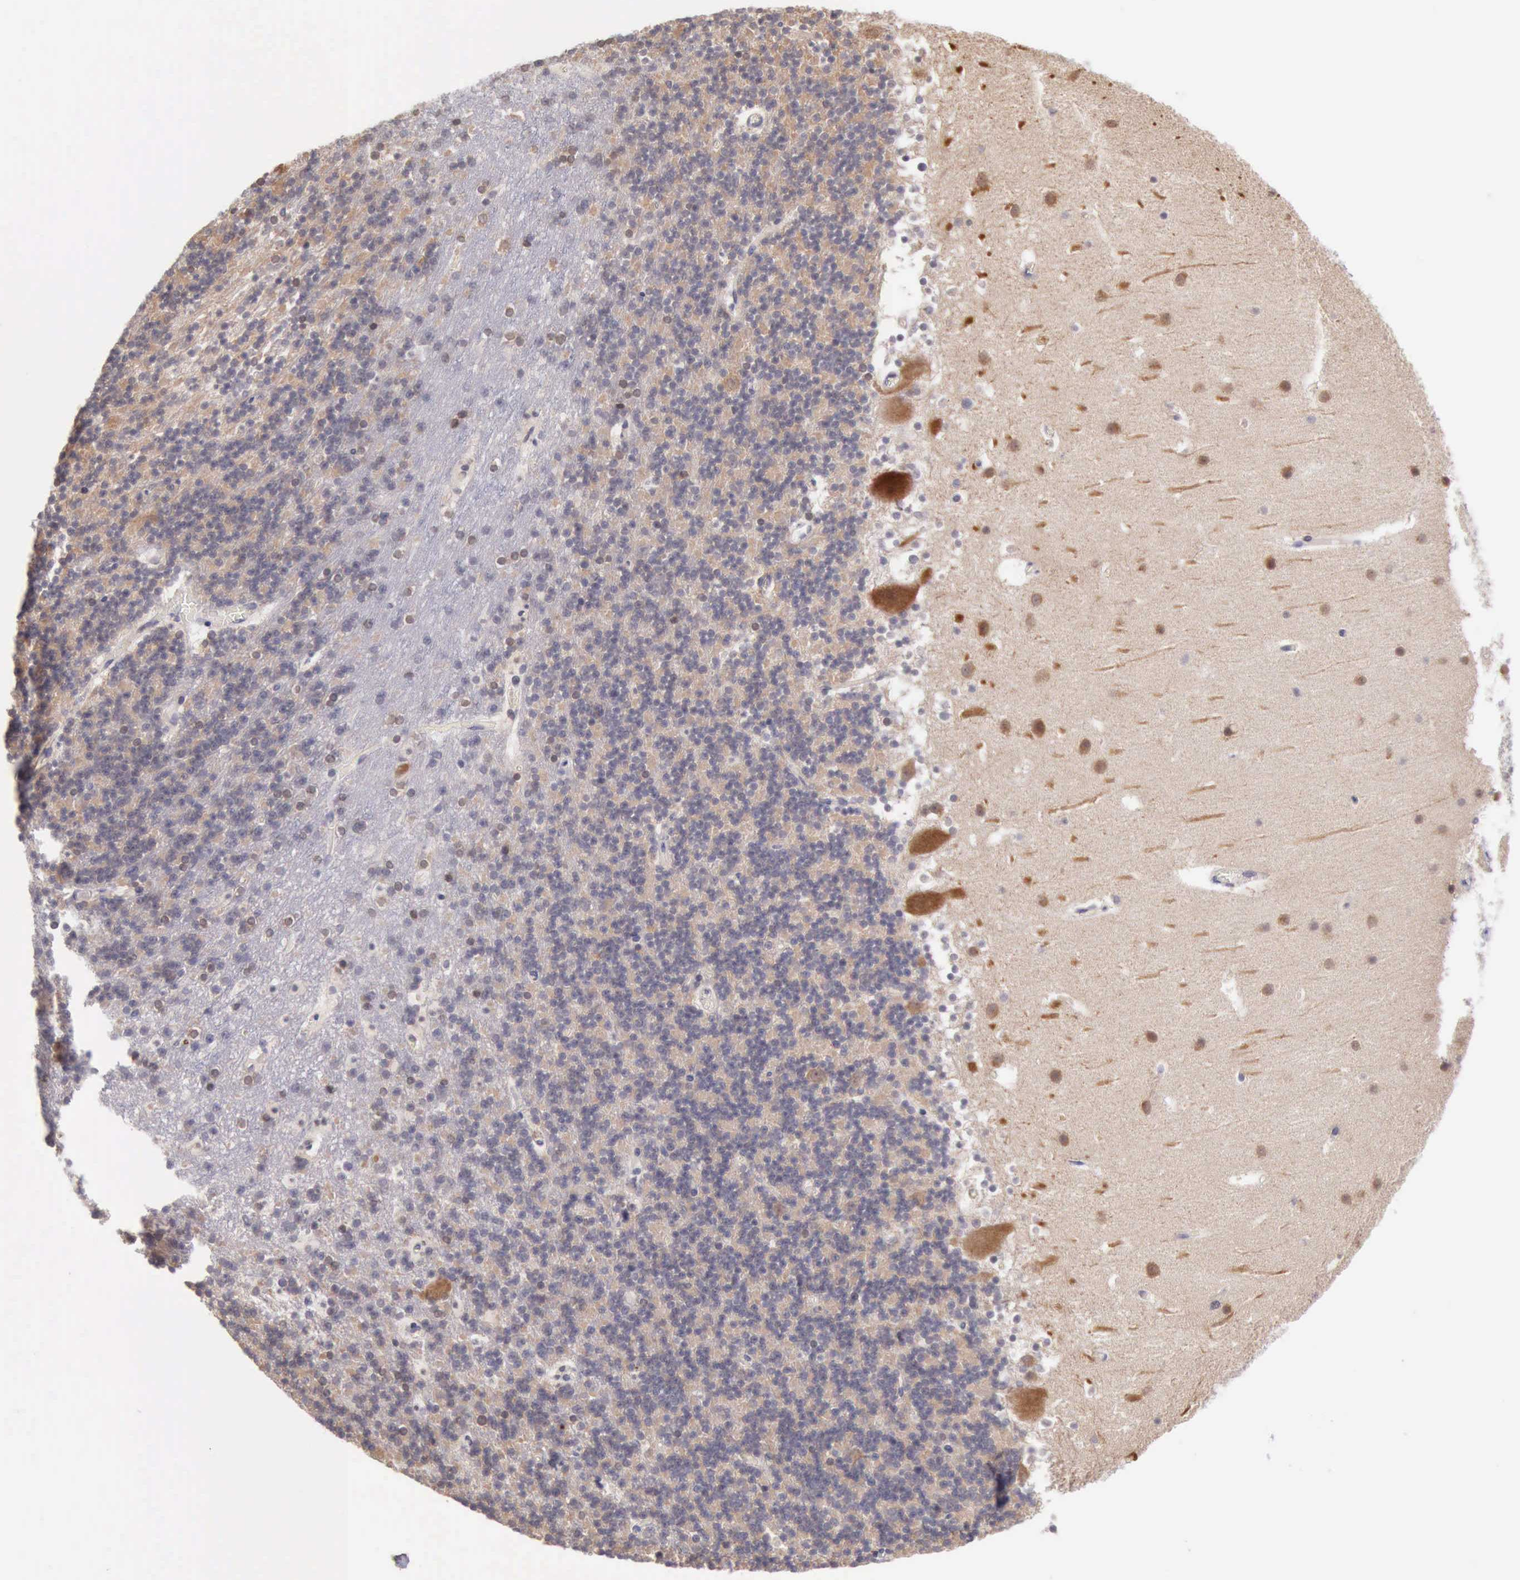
{"staining": {"intensity": "weak", "quantity": "25%-75%", "location": "cytoplasmic/membranous"}, "tissue": "cerebellum", "cell_type": "Cells in granular layer", "image_type": "normal", "snomed": [{"axis": "morphology", "description": "Normal tissue, NOS"}, {"axis": "topography", "description": "Cerebellum"}], "caption": "Cerebellum stained with DAB (3,3'-diaminobenzidine) immunohistochemistry demonstrates low levels of weak cytoplasmic/membranous staining in approximately 25%-75% of cells in granular layer. The staining is performed using DAB brown chromogen to label protein expression. The nuclei are counter-stained blue using hematoxylin.", "gene": "DNAJB7", "patient": {"sex": "male", "age": 45}}